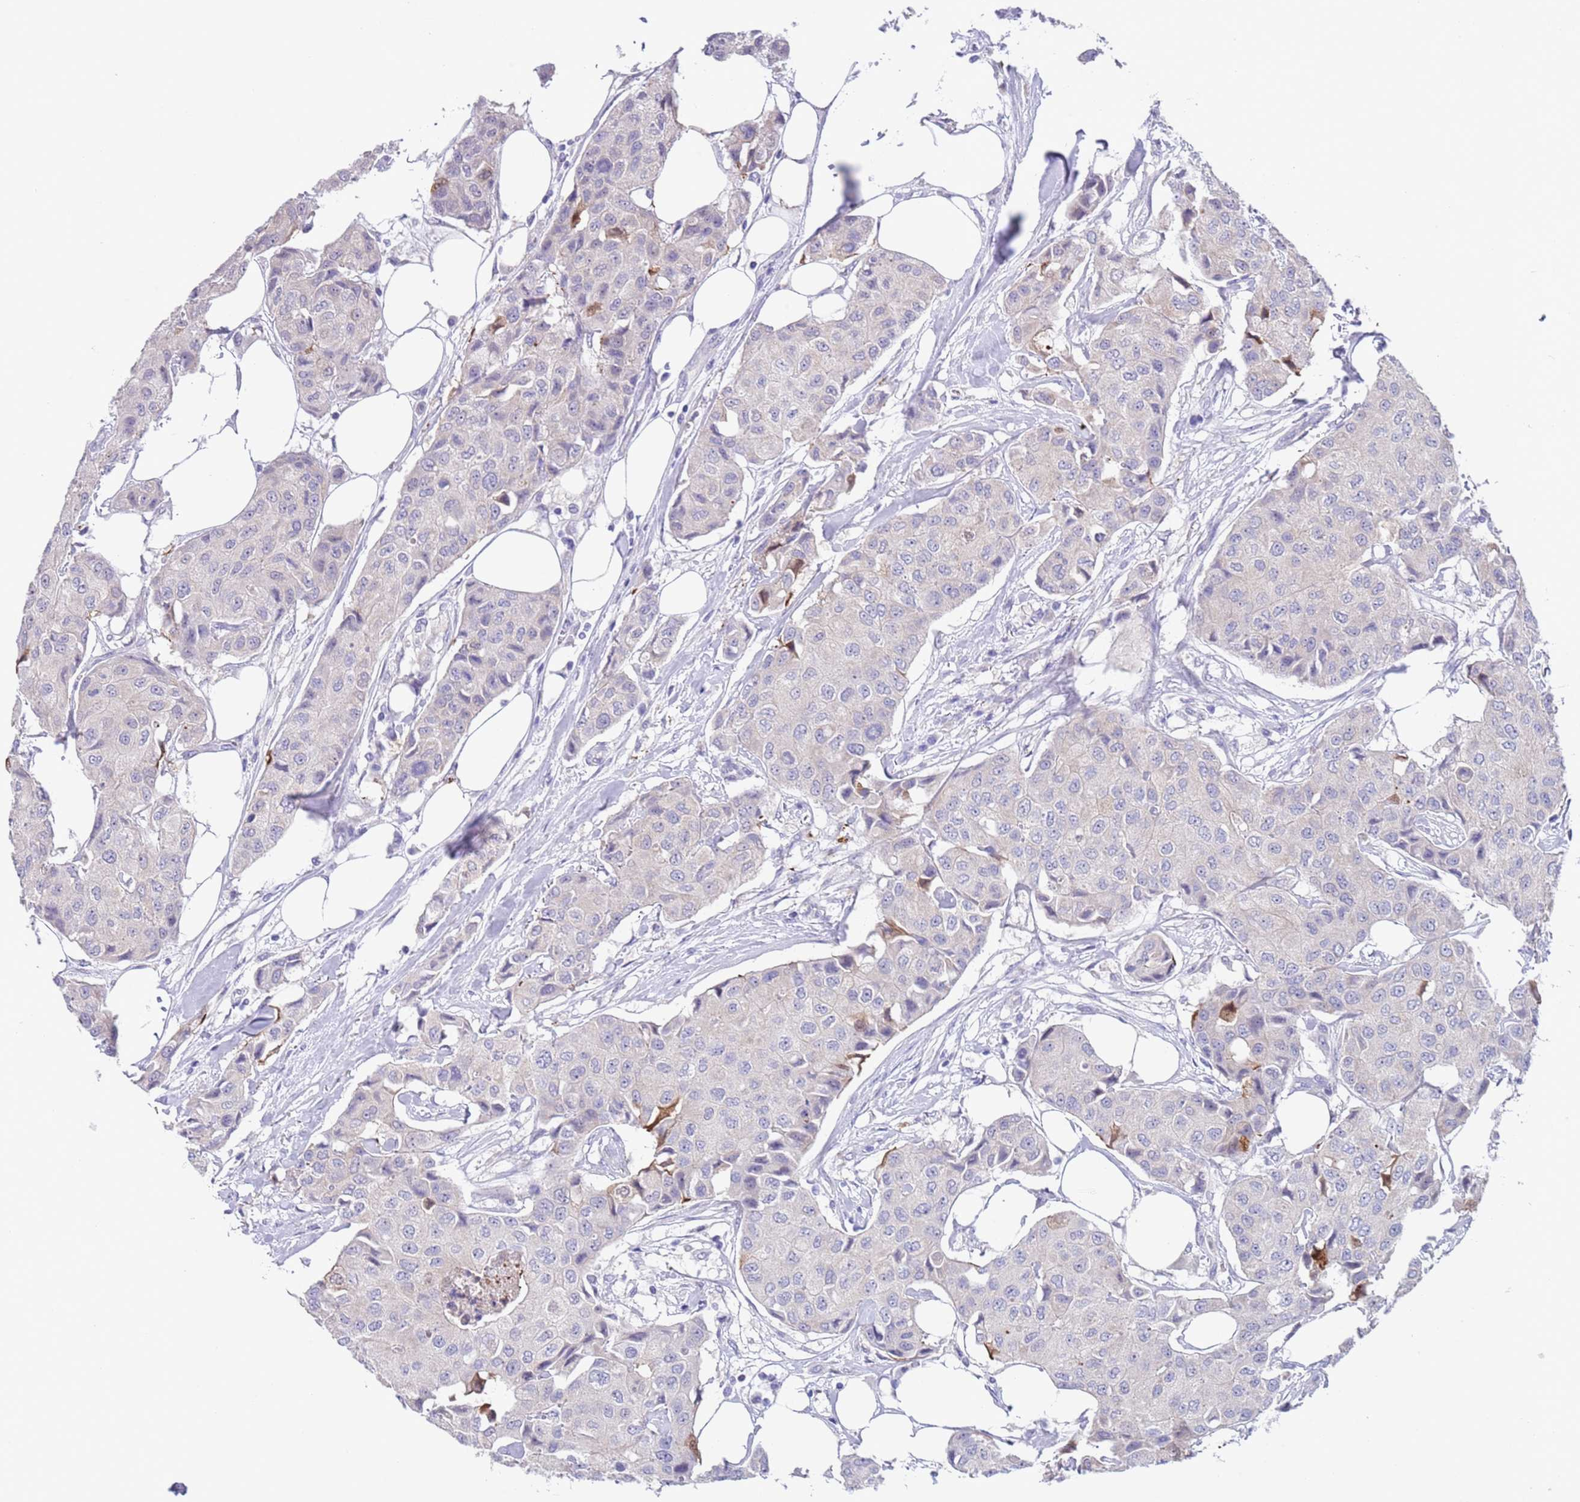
{"staining": {"intensity": "negative", "quantity": "none", "location": "none"}, "tissue": "breast cancer", "cell_type": "Tumor cells", "image_type": "cancer", "snomed": [{"axis": "morphology", "description": "Duct carcinoma"}, {"axis": "topography", "description": "Breast"}], "caption": "Image shows no significant protein expression in tumor cells of intraductal carcinoma (breast). The staining is performed using DAB brown chromogen with nuclei counter-stained in using hematoxylin.", "gene": "SPIRE2", "patient": {"sex": "female", "age": 80}}